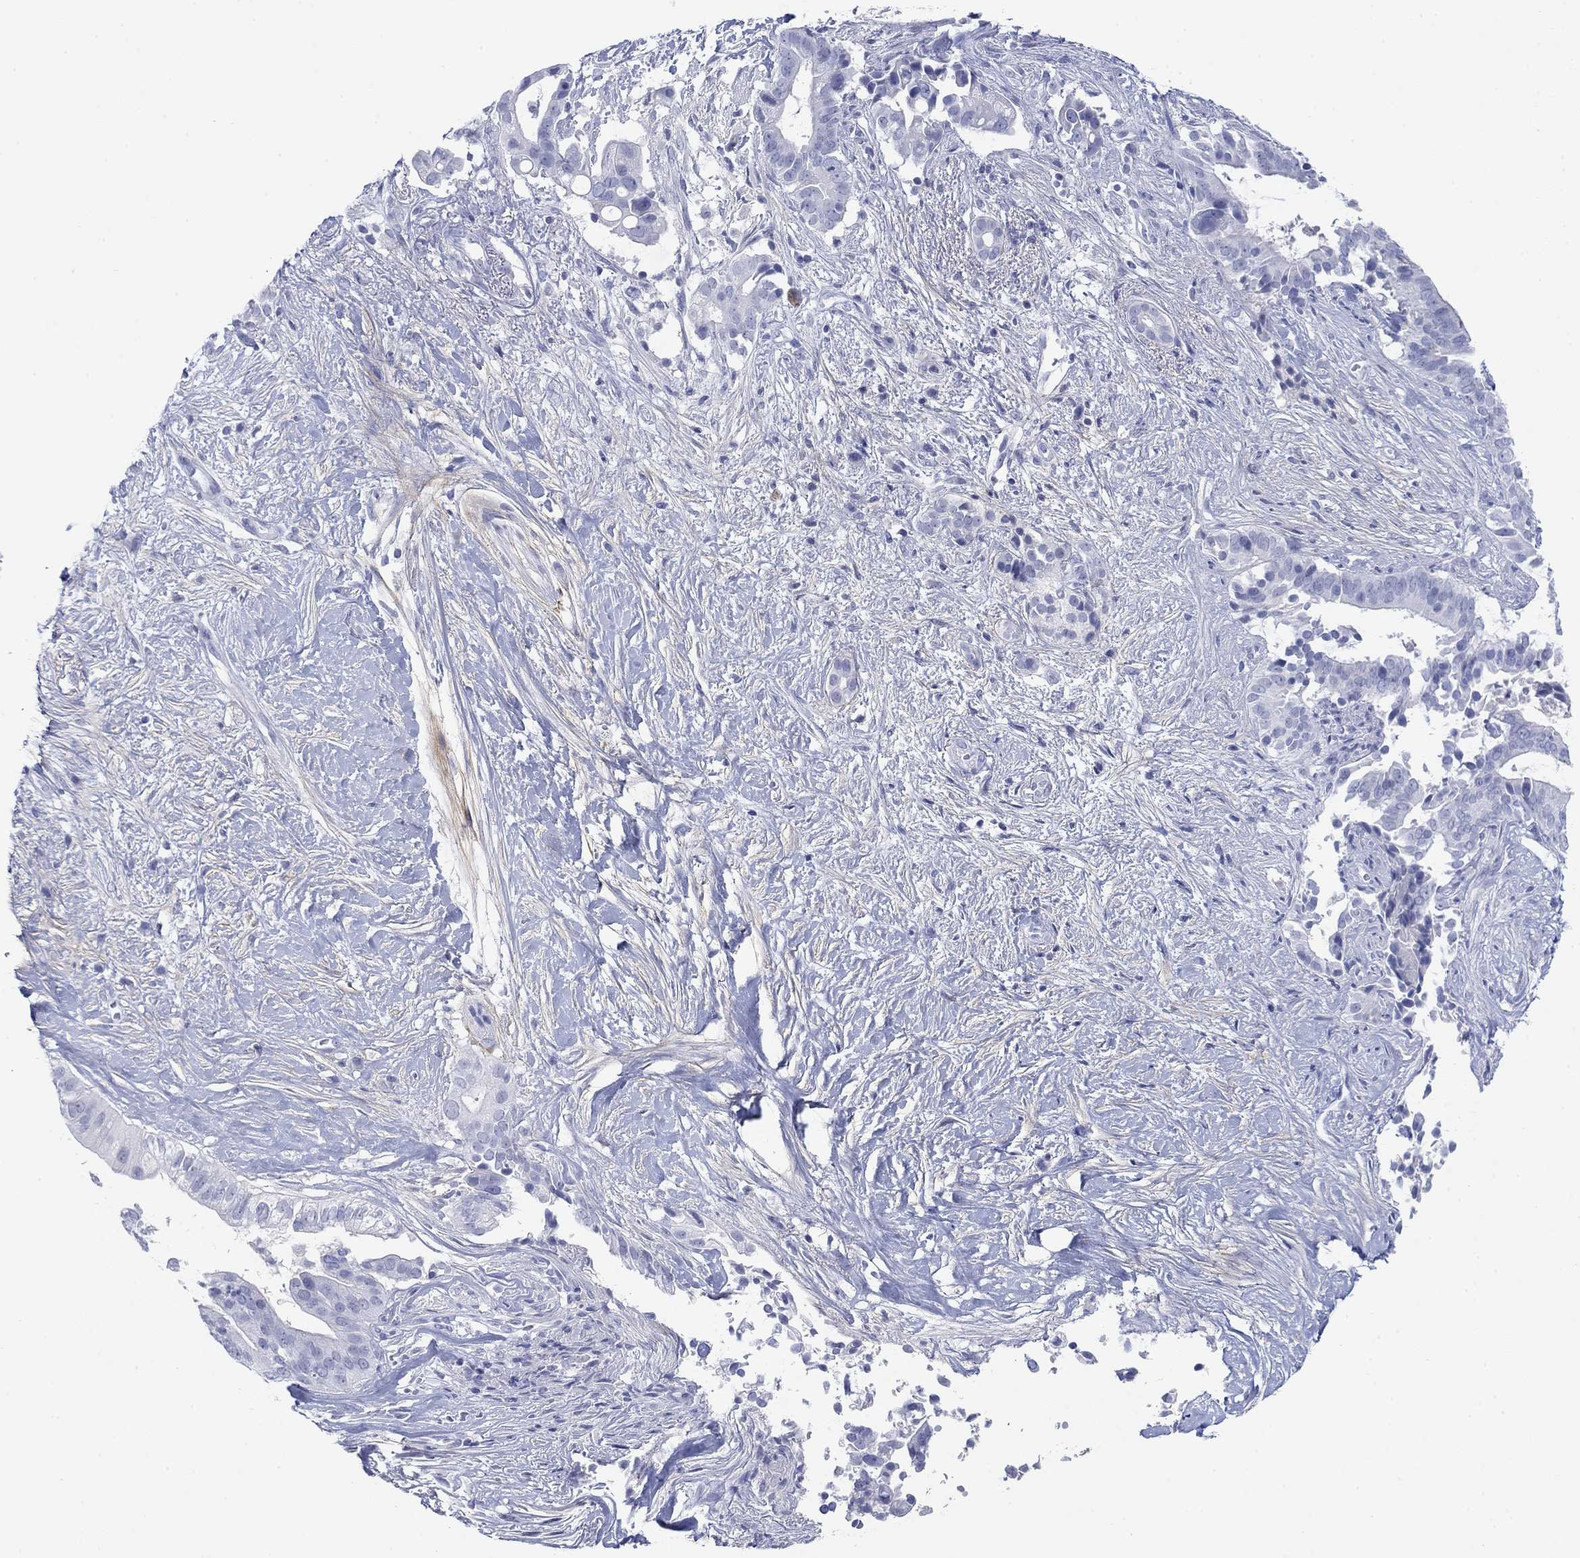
{"staining": {"intensity": "negative", "quantity": "none", "location": "none"}, "tissue": "pancreatic cancer", "cell_type": "Tumor cells", "image_type": "cancer", "snomed": [{"axis": "morphology", "description": "Adenocarcinoma, NOS"}, {"axis": "topography", "description": "Pancreas"}], "caption": "Tumor cells show no significant protein positivity in pancreatic adenocarcinoma. (DAB (3,3'-diaminobenzidine) immunohistochemistry (IHC), high magnification).", "gene": "PDYN", "patient": {"sex": "male", "age": 61}}